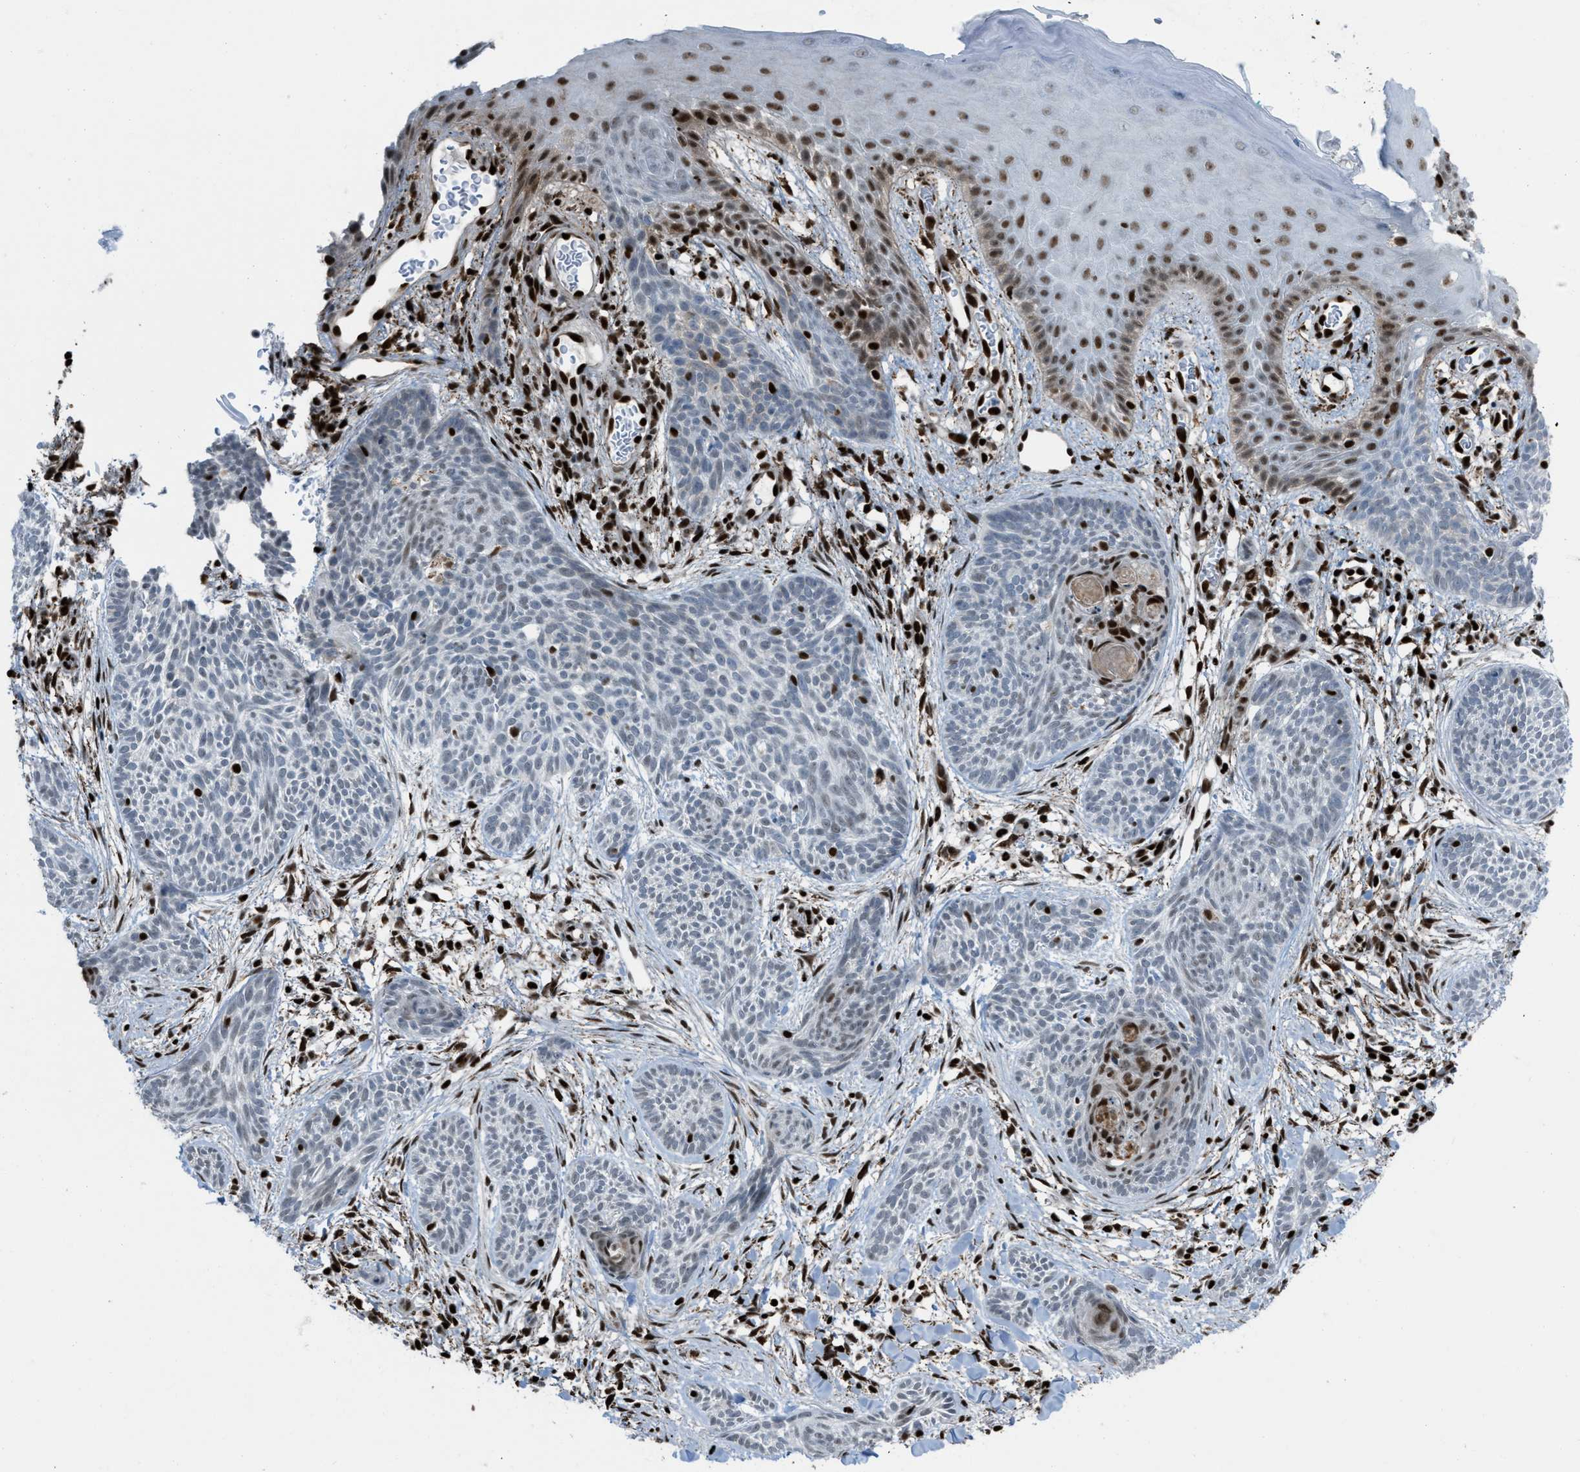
{"staining": {"intensity": "moderate", "quantity": "<25%", "location": "nuclear"}, "tissue": "skin cancer", "cell_type": "Tumor cells", "image_type": "cancer", "snomed": [{"axis": "morphology", "description": "Basal cell carcinoma"}, {"axis": "topography", "description": "Skin"}], "caption": "About <25% of tumor cells in human skin cancer display moderate nuclear protein expression as visualized by brown immunohistochemical staining.", "gene": "SLFN5", "patient": {"sex": "female", "age": 59}}